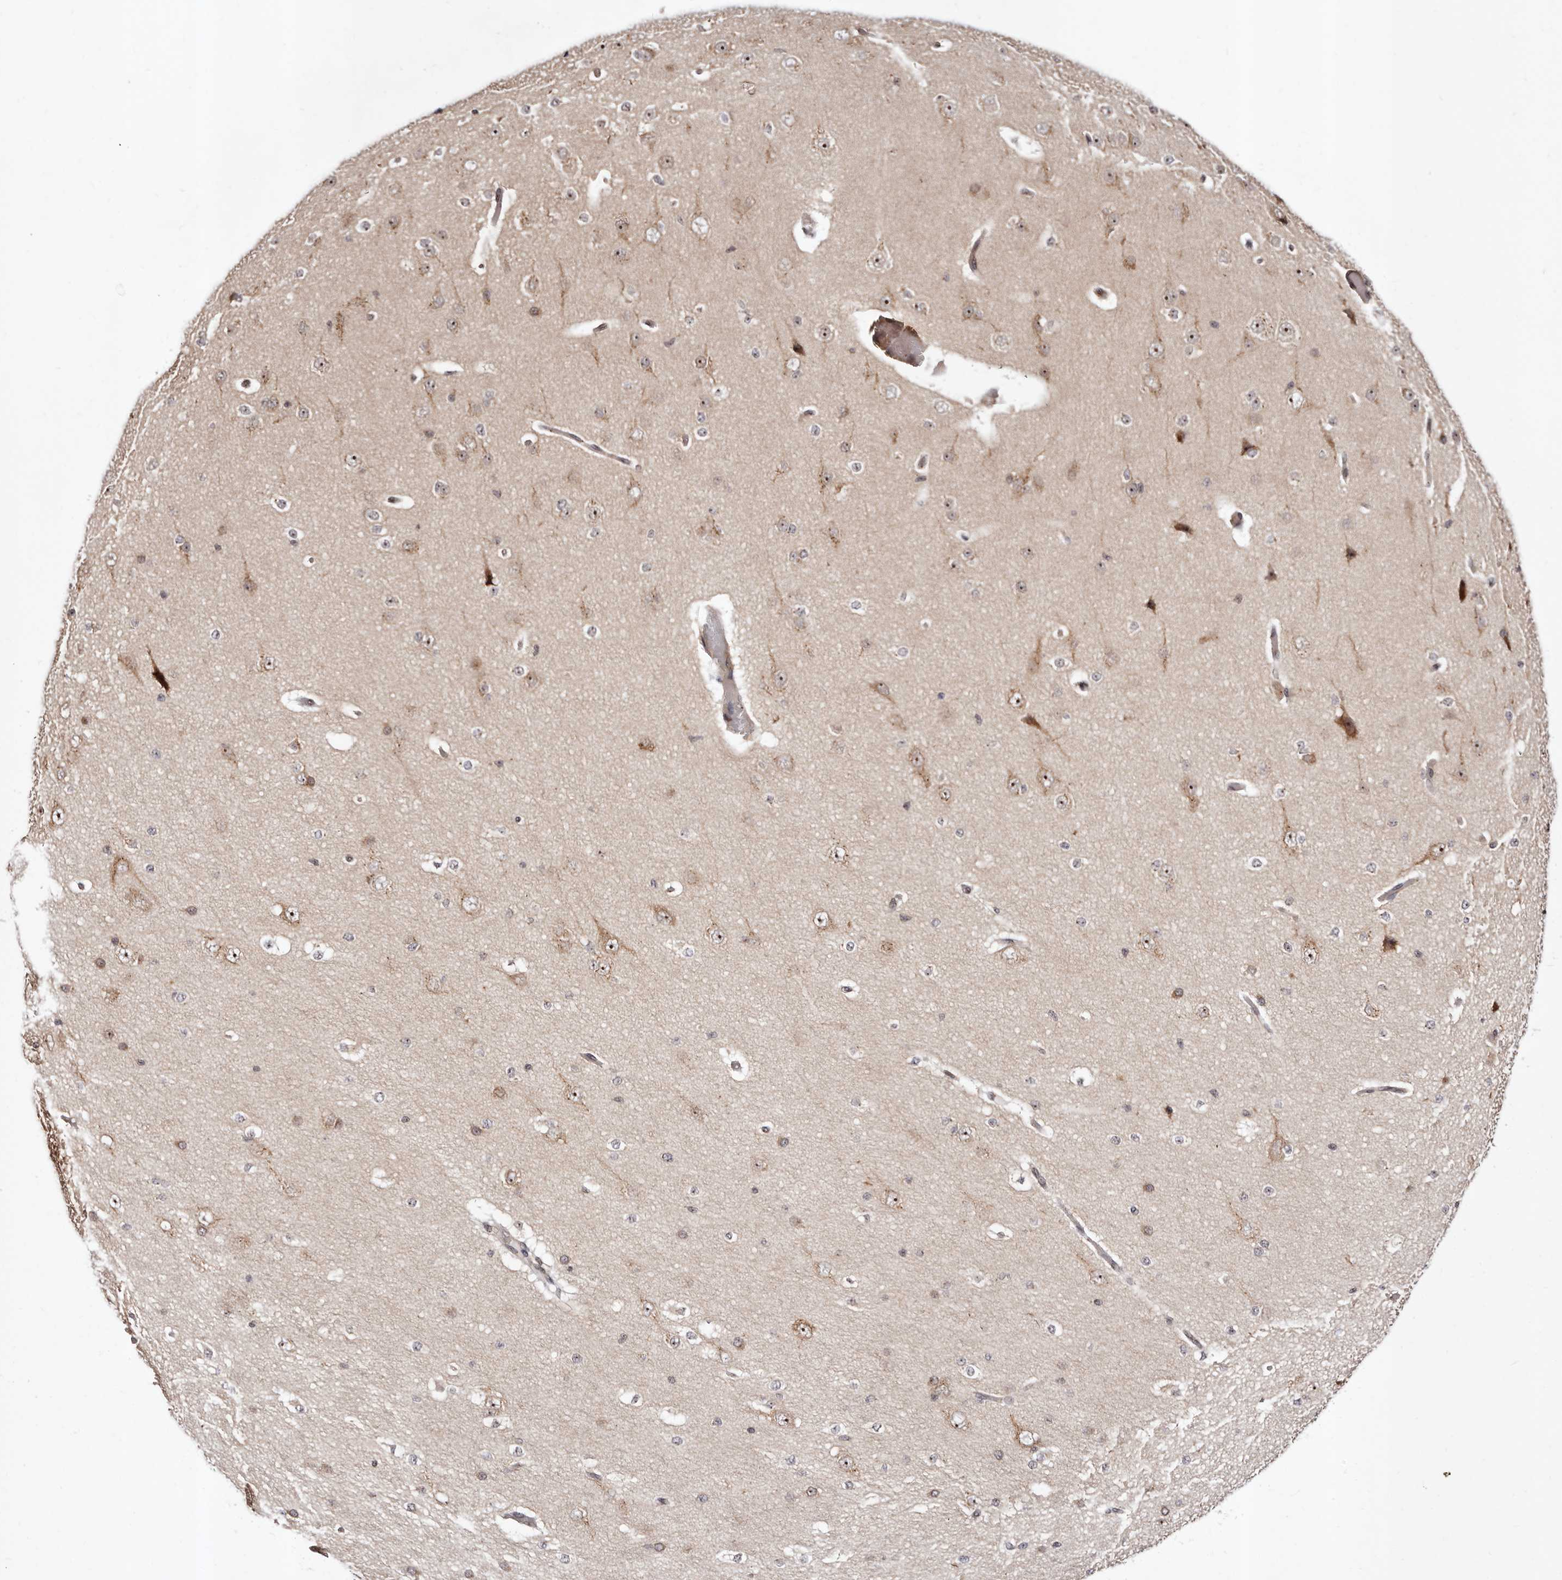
{"staining": {"intensity": "moderate", "quantity": ">75%", "location": "nuclear"}, "tissue": "cerebral cortex", "cell_type": "Endothelial cells", "image_type": "normal", "snomed": [{"axis": "morphology", "description": "Normal tissue, NOS"}, {"axis": "morphology", "description": "Developmental malformation"}, {"axis": "topography", "description": "Cerebral cortex"}], "caption": "Immunohistochemical staining of unremarkable human cerebral cortex exhibits moderate nuclear protein positivity in approximately >75% of endothelial cells. (DAB IHC with brightfield microscopy, high magnification).", "gene": "APOL6", "patient": {"sex": "female", "age": 30}}